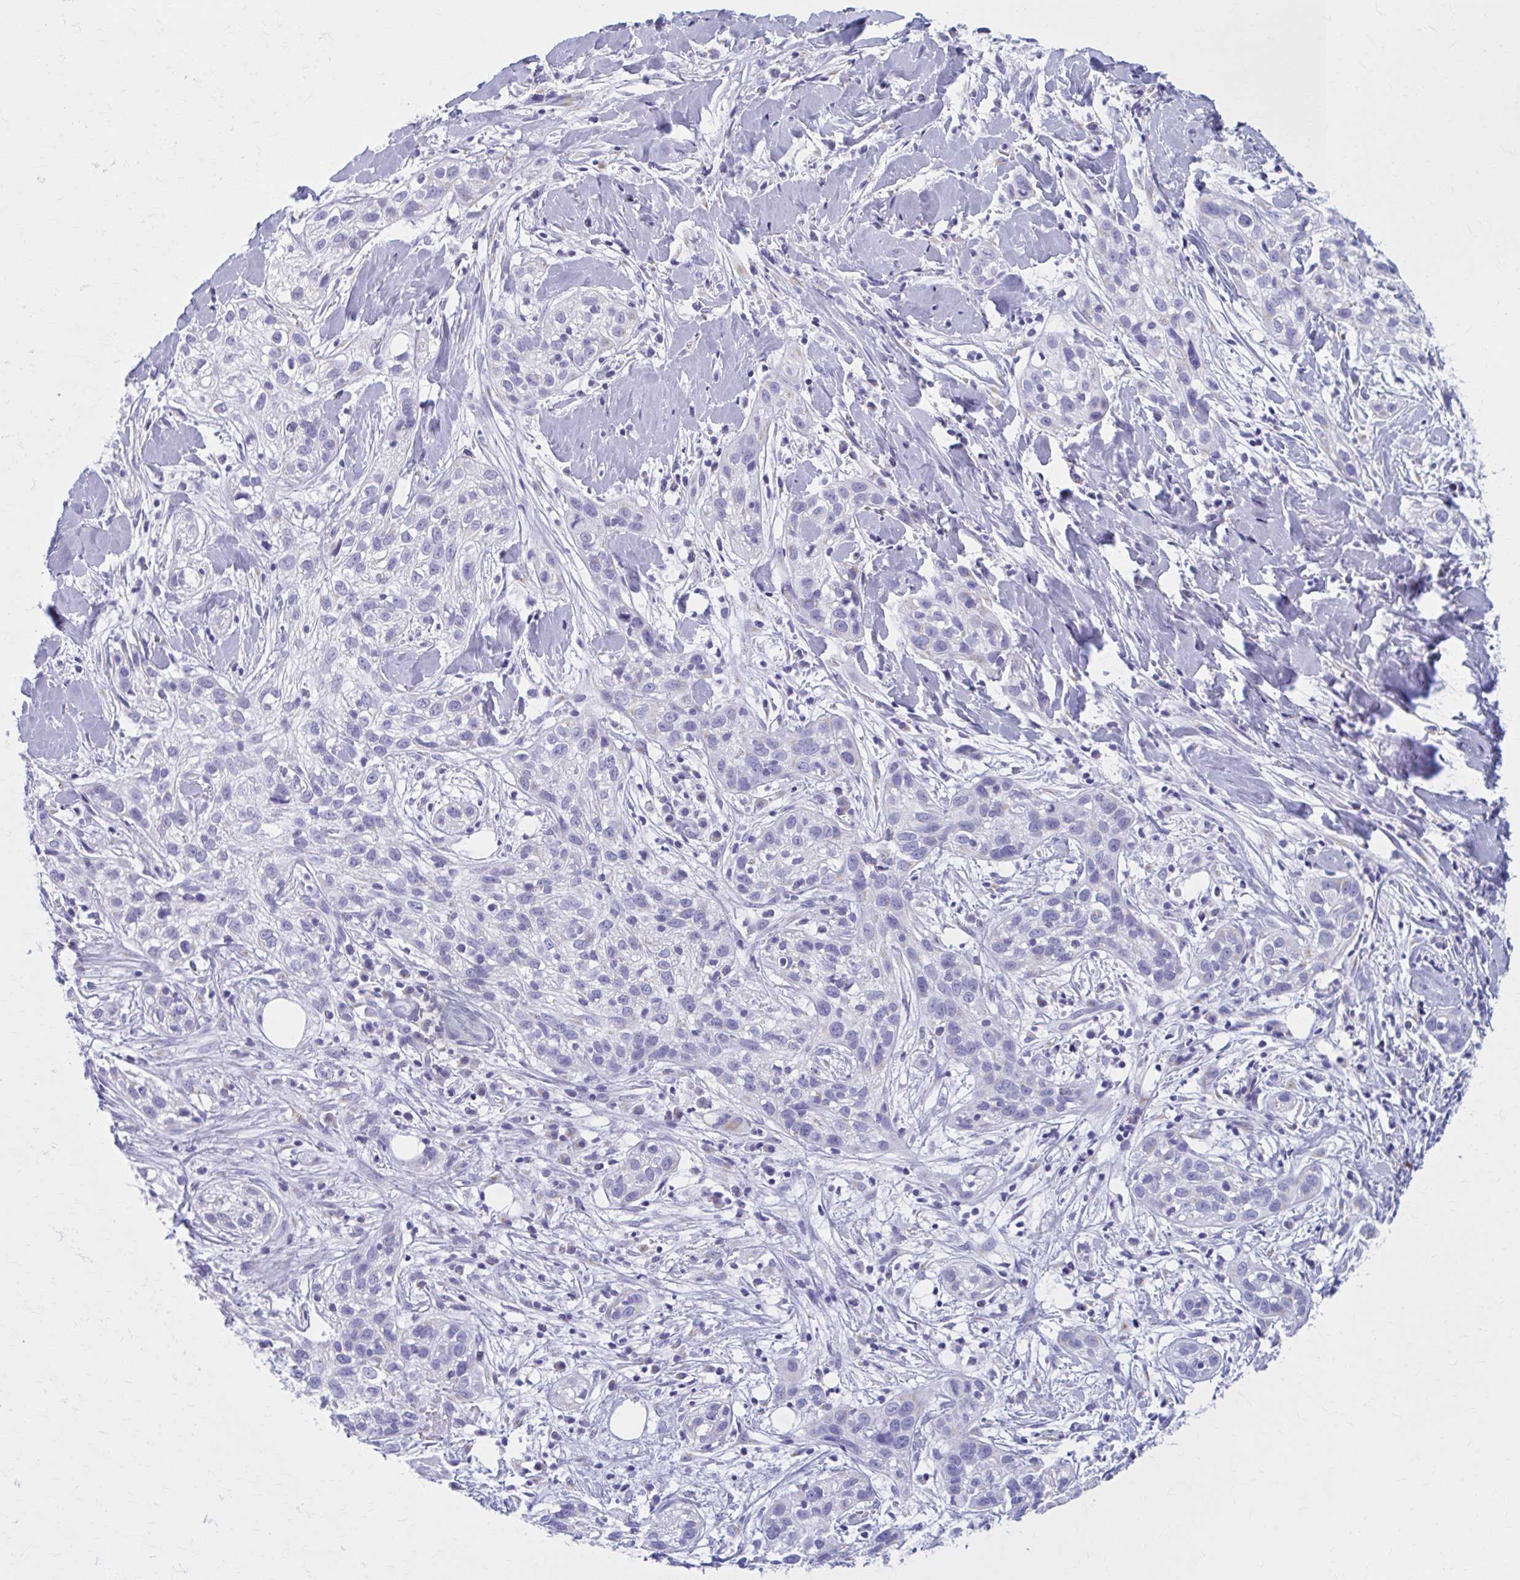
{"staining": {"intensity": "negative", "quantity": "none", "location": "none"}, "tissue": "skin cancer", "cell_type": "Tumor cells", "image_type": "cancer", "snomed": [{"axis": "morphology", "description": "Squamous cell carcinoma, NOS"}, {"axis": "topography", "description": "Skin"}], "caption": "High magnification brightfield microscopy of squamous cell carcinoma (skin) stained with DAB (3,3'-diaminobenzidine) (brown) and counterstained with hematoxylin (blue): tumor cells show no significant positivity.", "gene": "KCNE2", "patient": {"sex": "male", "age": 82}}